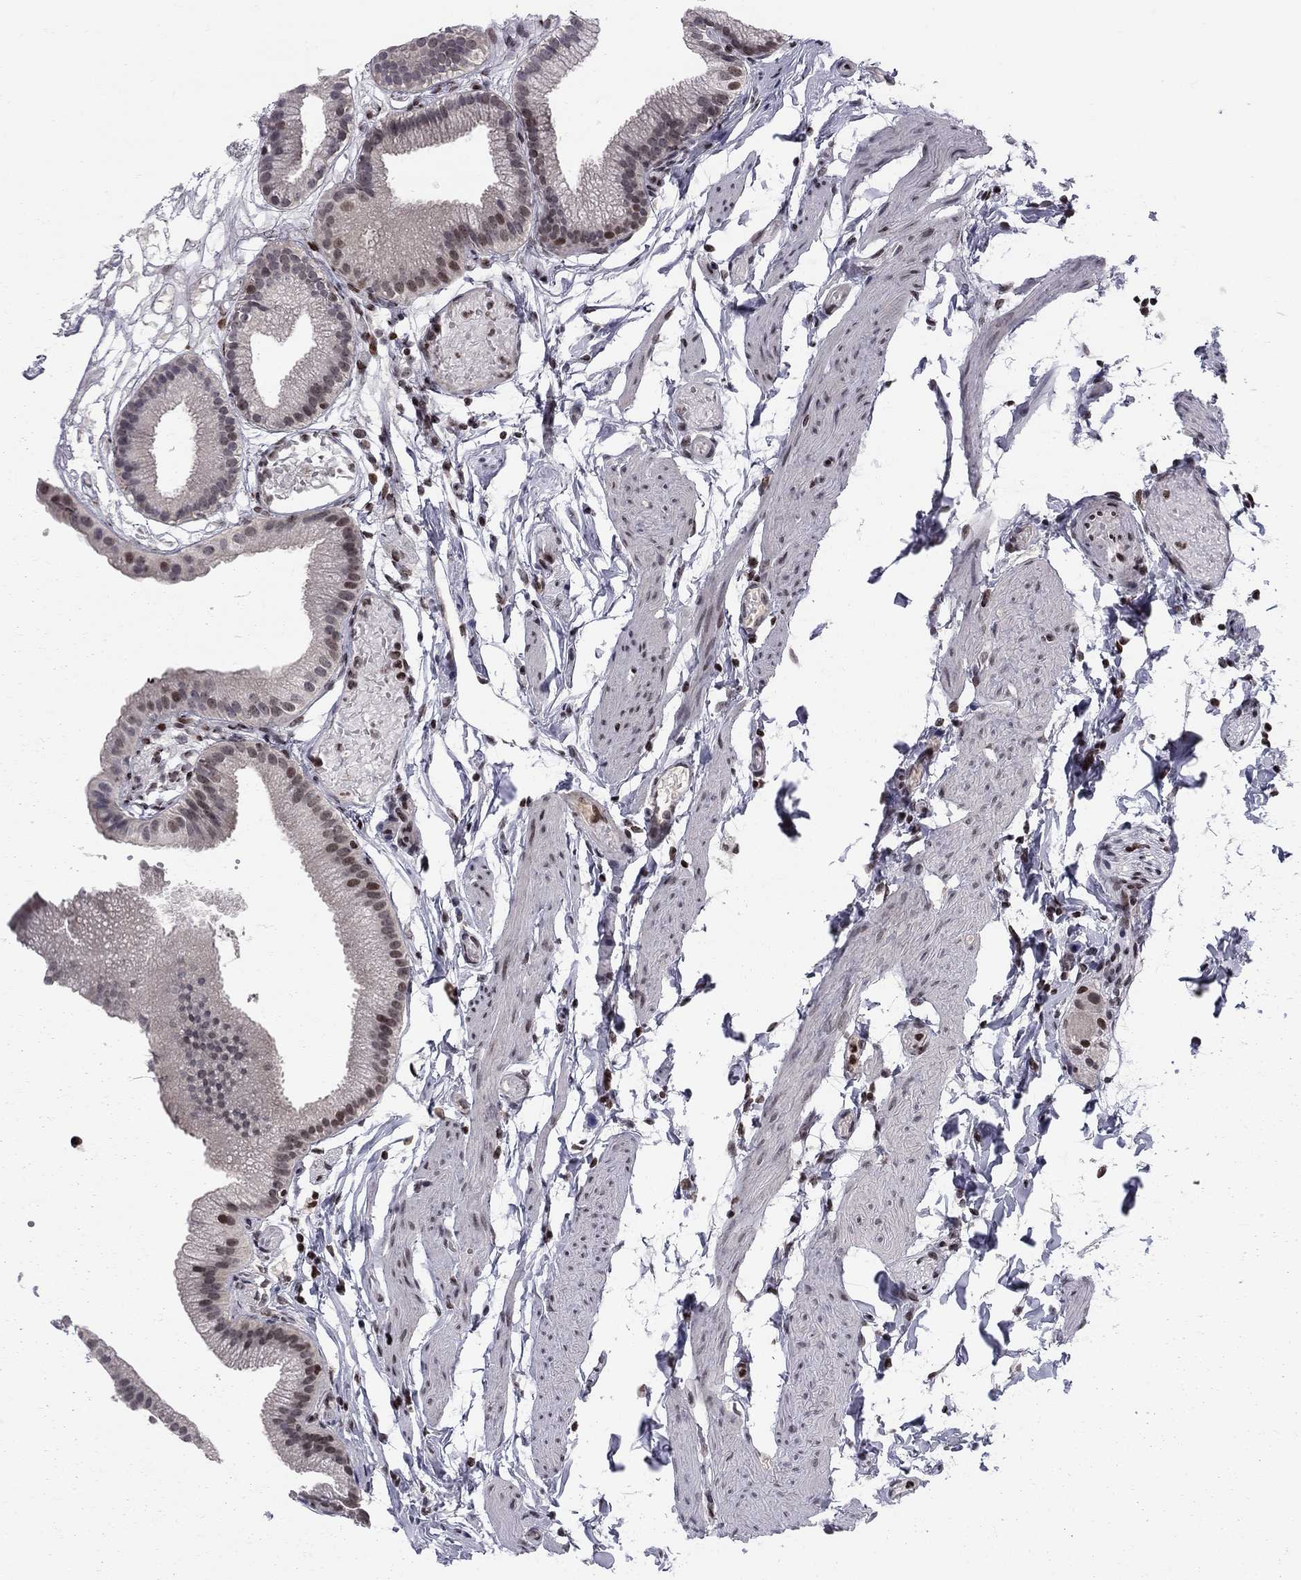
{"staining": {"intensity": "moderate", "quantity": "<25%", "location": "nuclear"}, "tissue": "gallbladder", "cell_type": "Glandular cells", "image_type": "normal", "snomed": [{"axis": "morphology", "description": "Normal tissue, NOS"}, {"axis": "topography", "description": "Gallbladder"}], "caption": "The image exhibits staining of benign gallbladder, revealing moderate nuclear protein expression (brown color) within glandular cells. The protein is shown in brown color, while the nuclei are stained blue.", "gene": "RNASEH2C", "patient": {"sex": "female", "age": 45}}